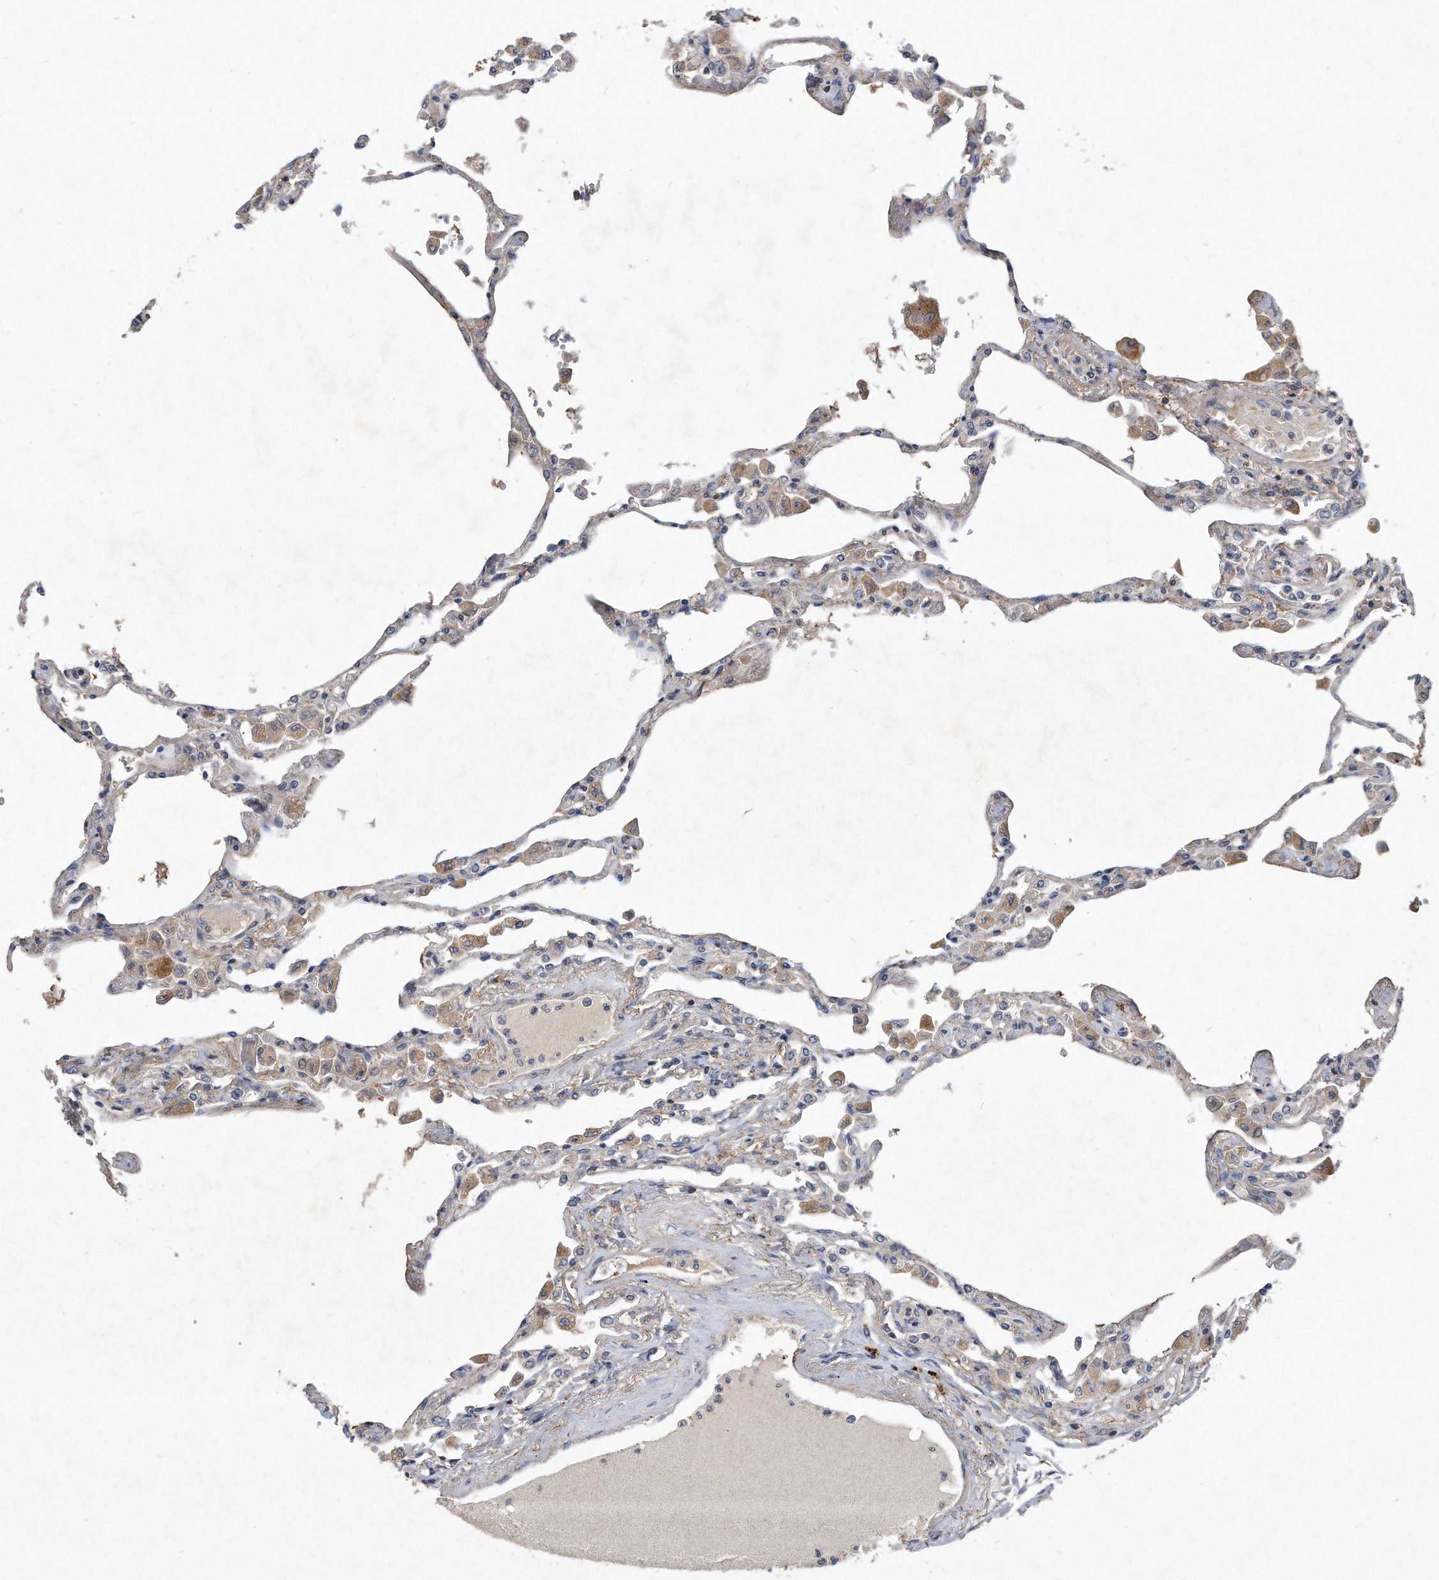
{"staining": {"intensity": "negative", "quantity": "none", "location": "none"}, "tissue": "lung", "cell_type": "Alveolar cells", "image_type": "normal", "snomed": [{"axis": "morphology", "description": "Normal tissue, NOS"}, {"axis": "topography", "description": "Bronchus"}, {"axis": "topography", "description": "Lung"}], "caption": "Photomicrograph shows no significant protein expression in alveolar cells of benign lung. (DAB immunohistochemistry (IHC), high magnification).", "gene": "PGBD2", "patient": {"sex": "female", "age": 49}}